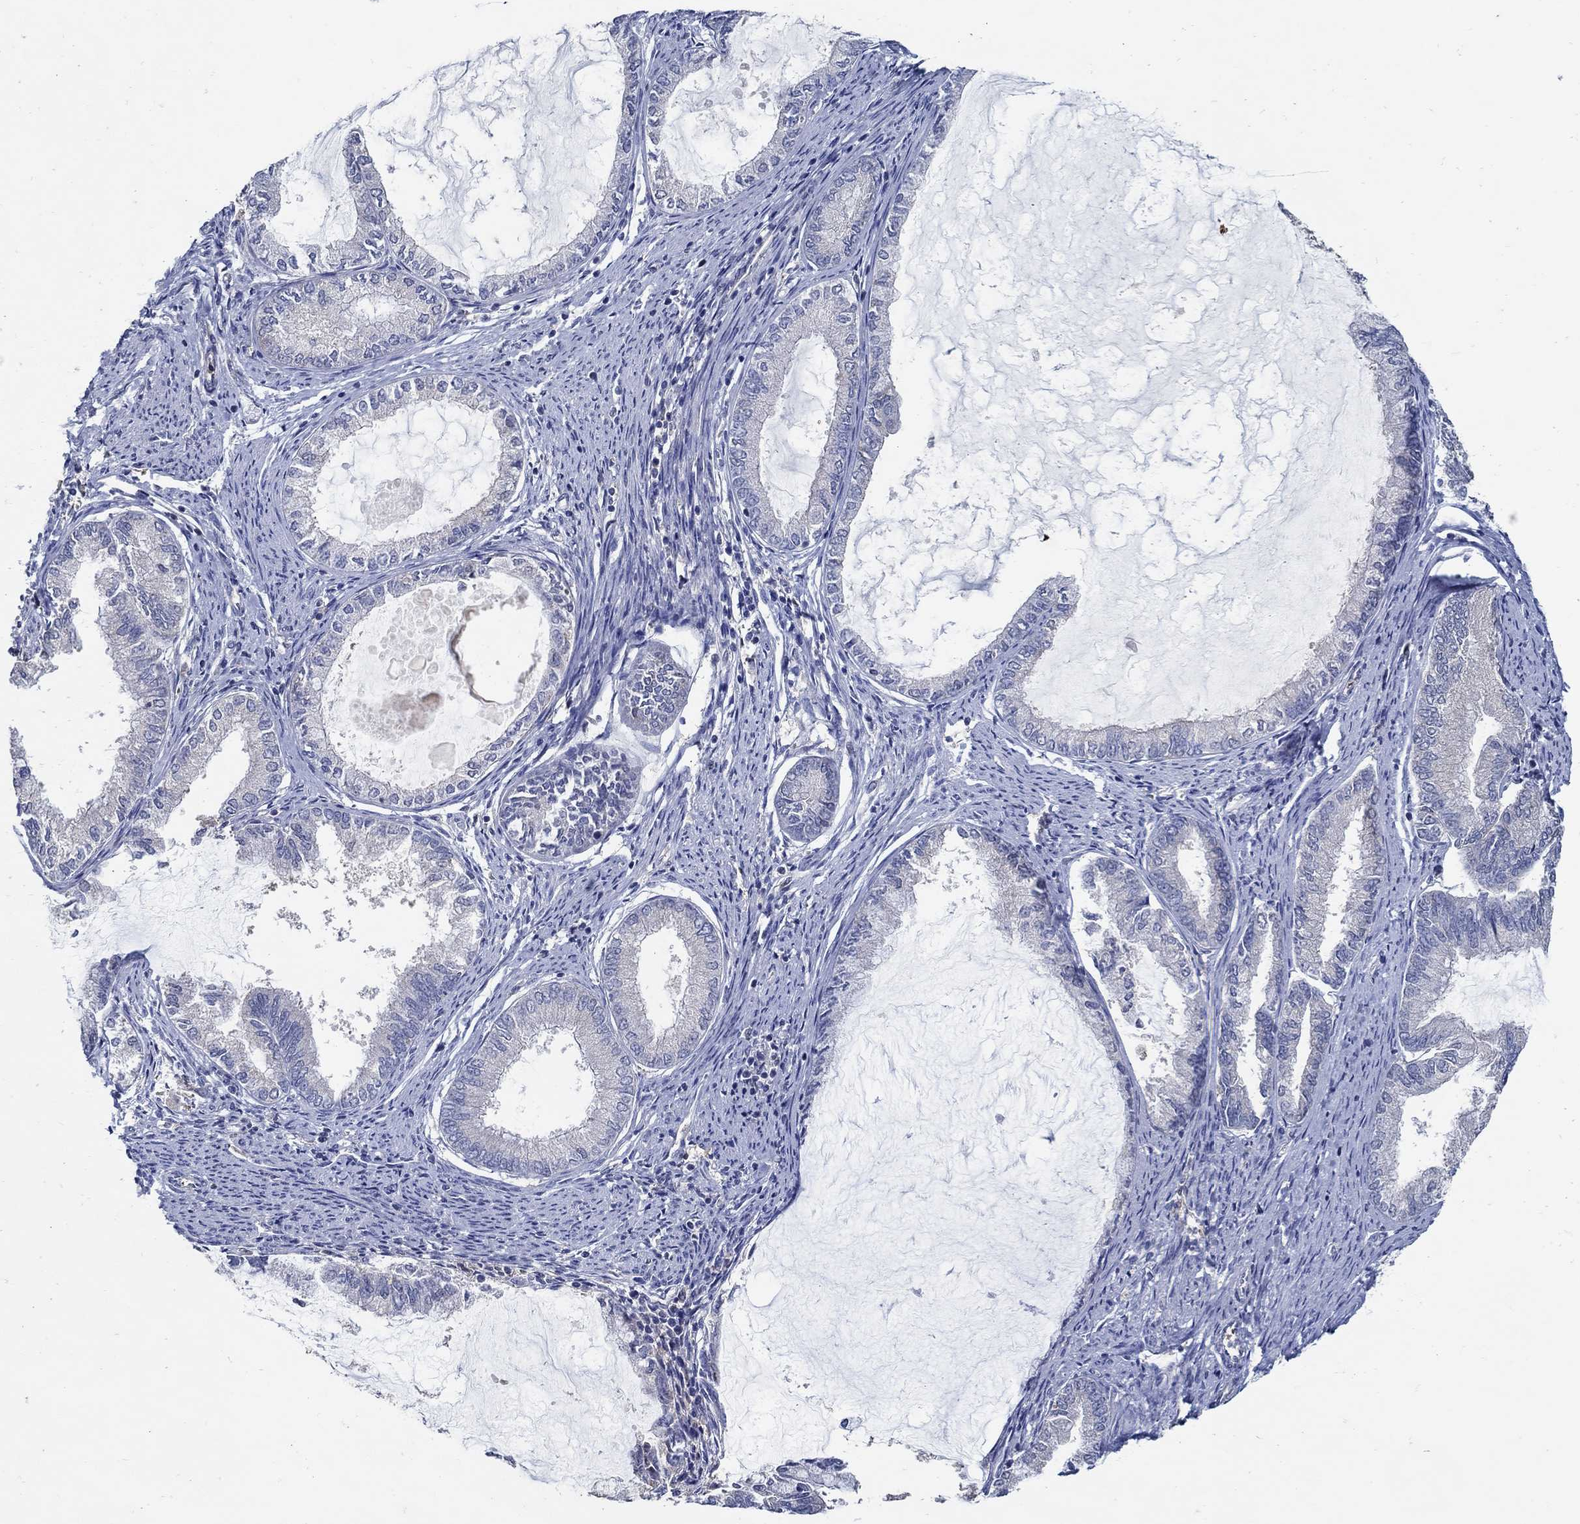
{"staining": {"intensity": "negative", "quantity": "none", "location": "none"}, "tissue": "endometrial cancer", "cell_type": "Tumor cells", "image_type": "cancer", "snomed": [{"axis": "morphology", "description": "Adenocarcinoma, NOS"}, {"axis": "topography", "description": "Endometrium"}], "caption": "Immunohistochemical staining of endometrial adenocarcinoma demonstrates no significant staining in tumor cells.", "gene": "MTHFR", "patient": {"sex": "female", "age": 86}}